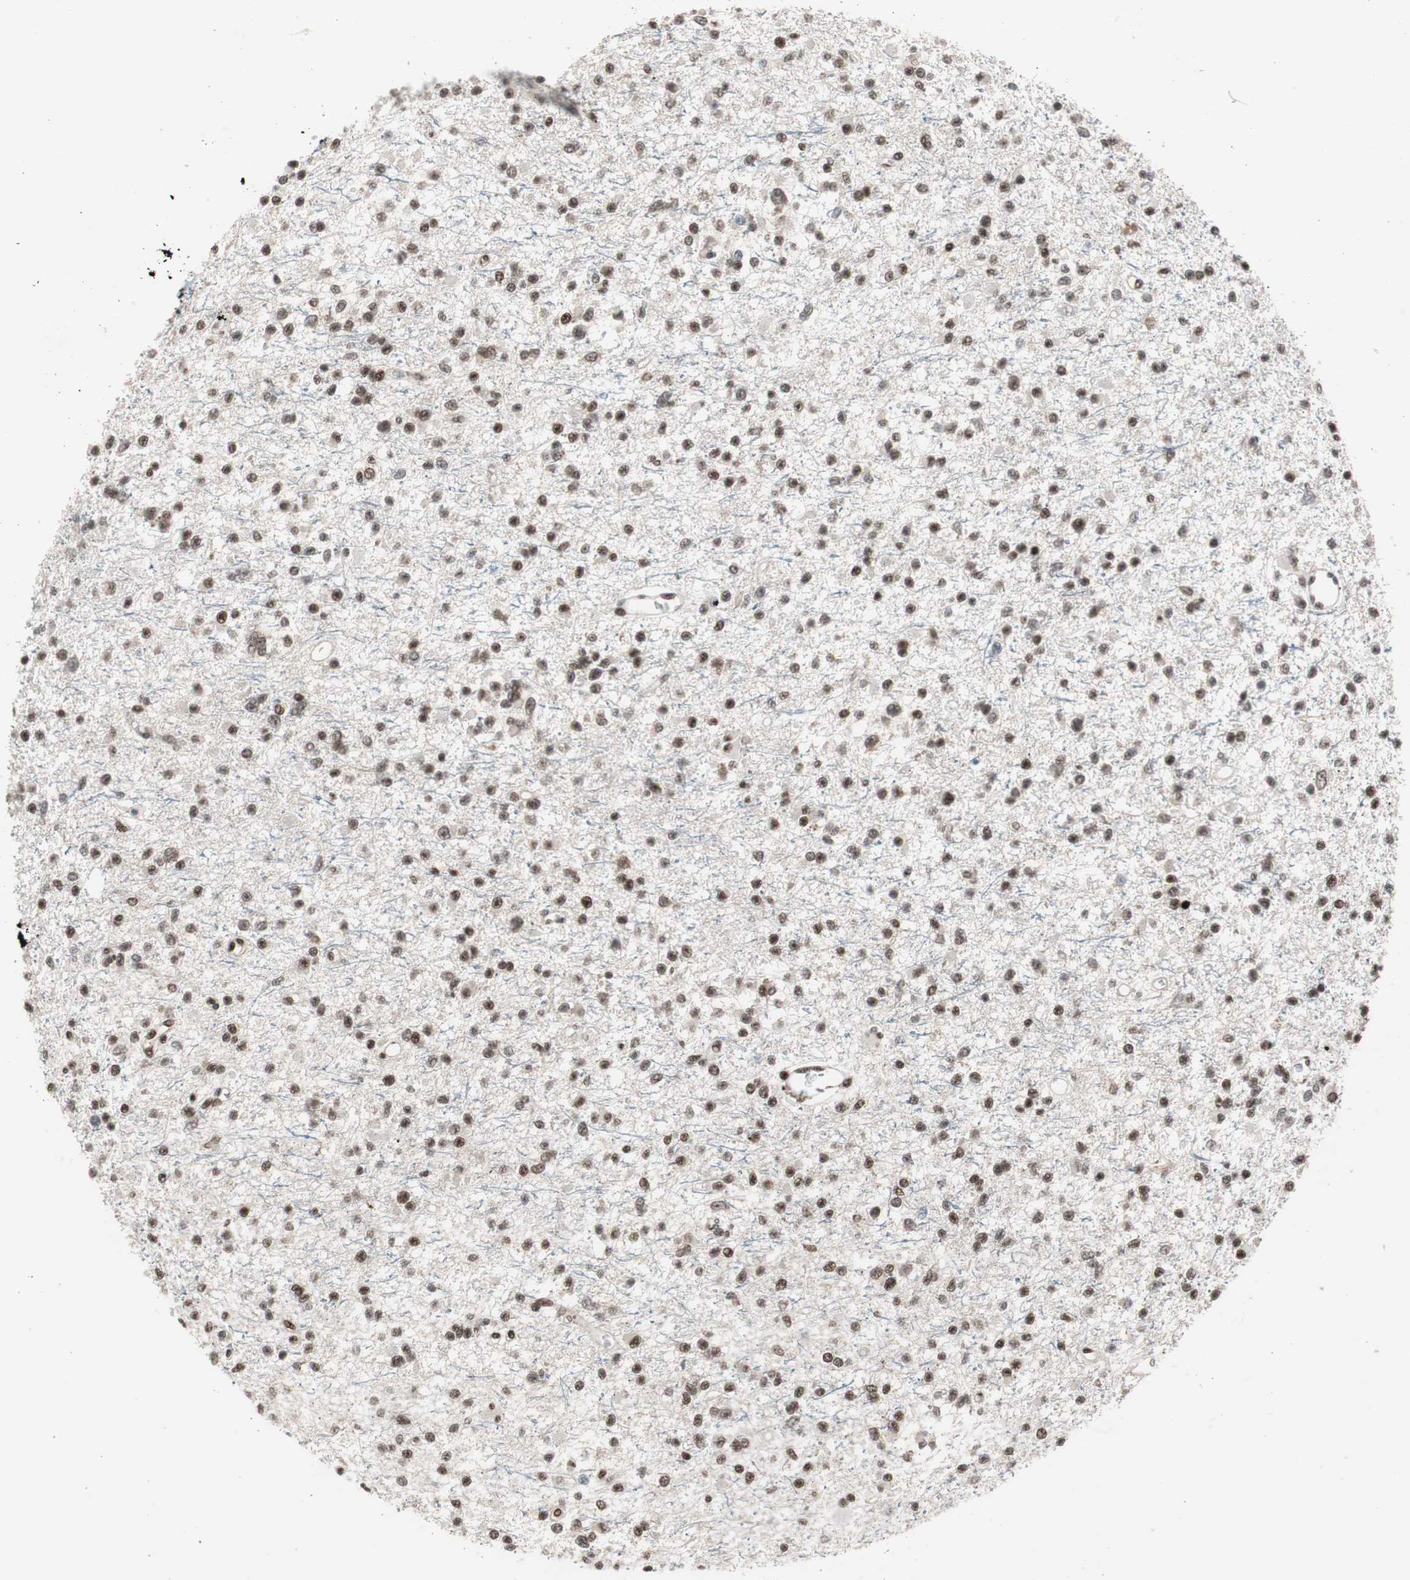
{"staining": {"intensity": "moderate", "quantity": ">75%", "location": "nuclear"}, "tissue": "glioma", "cell_type": "Tumor cells", "image_type": "cancer", "snomed": [{"axis": "morphology", "description": "Glioma, malignant, Low grade"}, {"axis": "topography", "description": "Brain"}], "caption": "The histopathology image displays a brown stain indicating the presence of a protein in the nuclear of tumor cells in glioma. The protein of interest is stained brown, and the nuclei are stained in blue (DAB IHC with brightfield microscopy, high magnification).", "gene": "RPA1", "patient": {"sex": "female", "age": 22}}